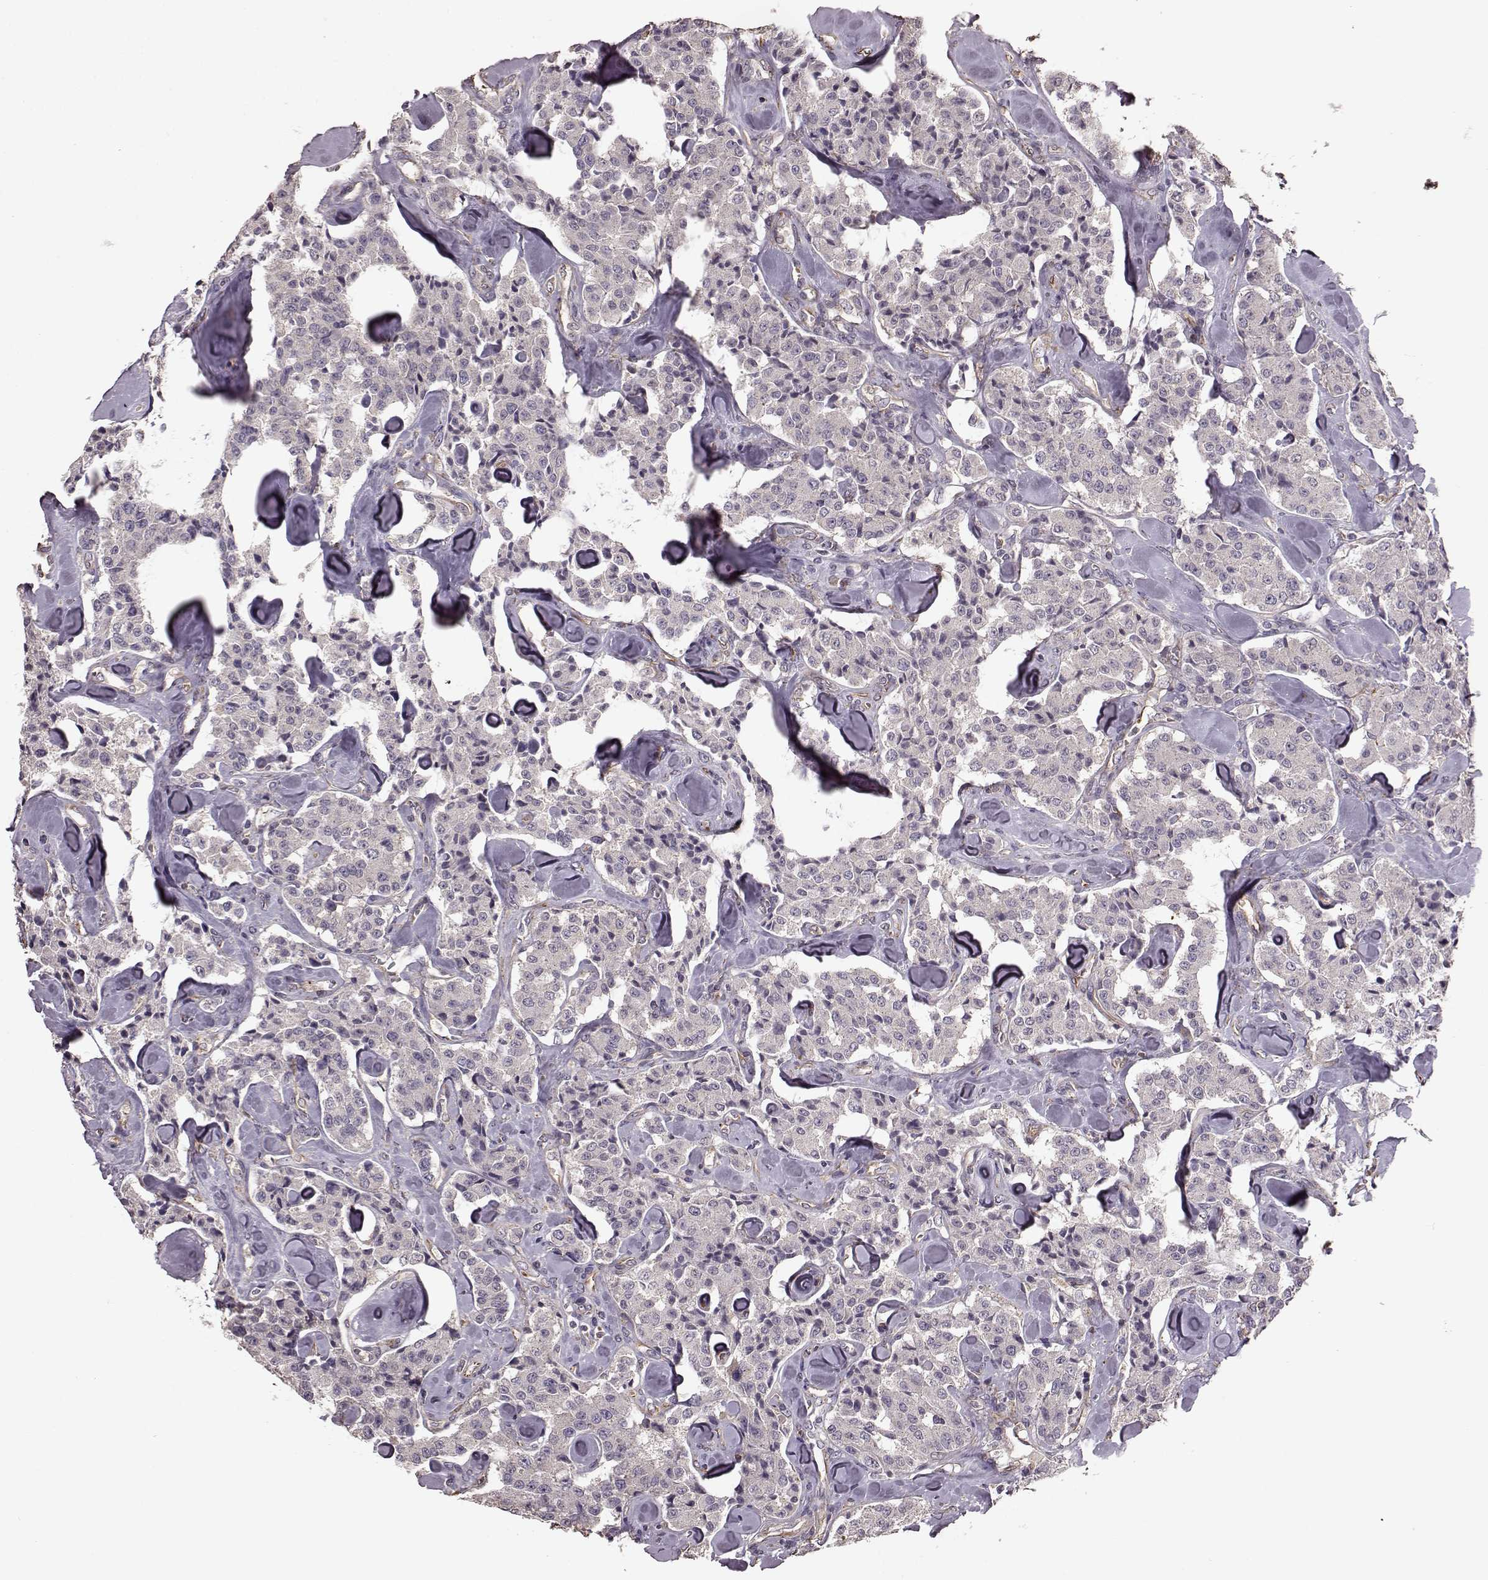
{"staining": {"intensity": "negative", "quantity": "none", "location": "none"}, "tissue": "carcinoid", "cell_type": "Tumor cells", "image_type": "cancer", "snomed": [{"axis": "morphology", "description": "Carcinoid, malignant, NOS"}, {"axis": "topography", "description": "Pancreas"}], "caption": "IHC image of carcinoid stained for a protein (brown), which reveals no staining in tumor cells. (DAB (3,3'-diaminobenzidine) immunohistochemistry with hematoxylin counter stain).", "gene": "NTF3", "patient": {"sex": "male", "age": 41}}